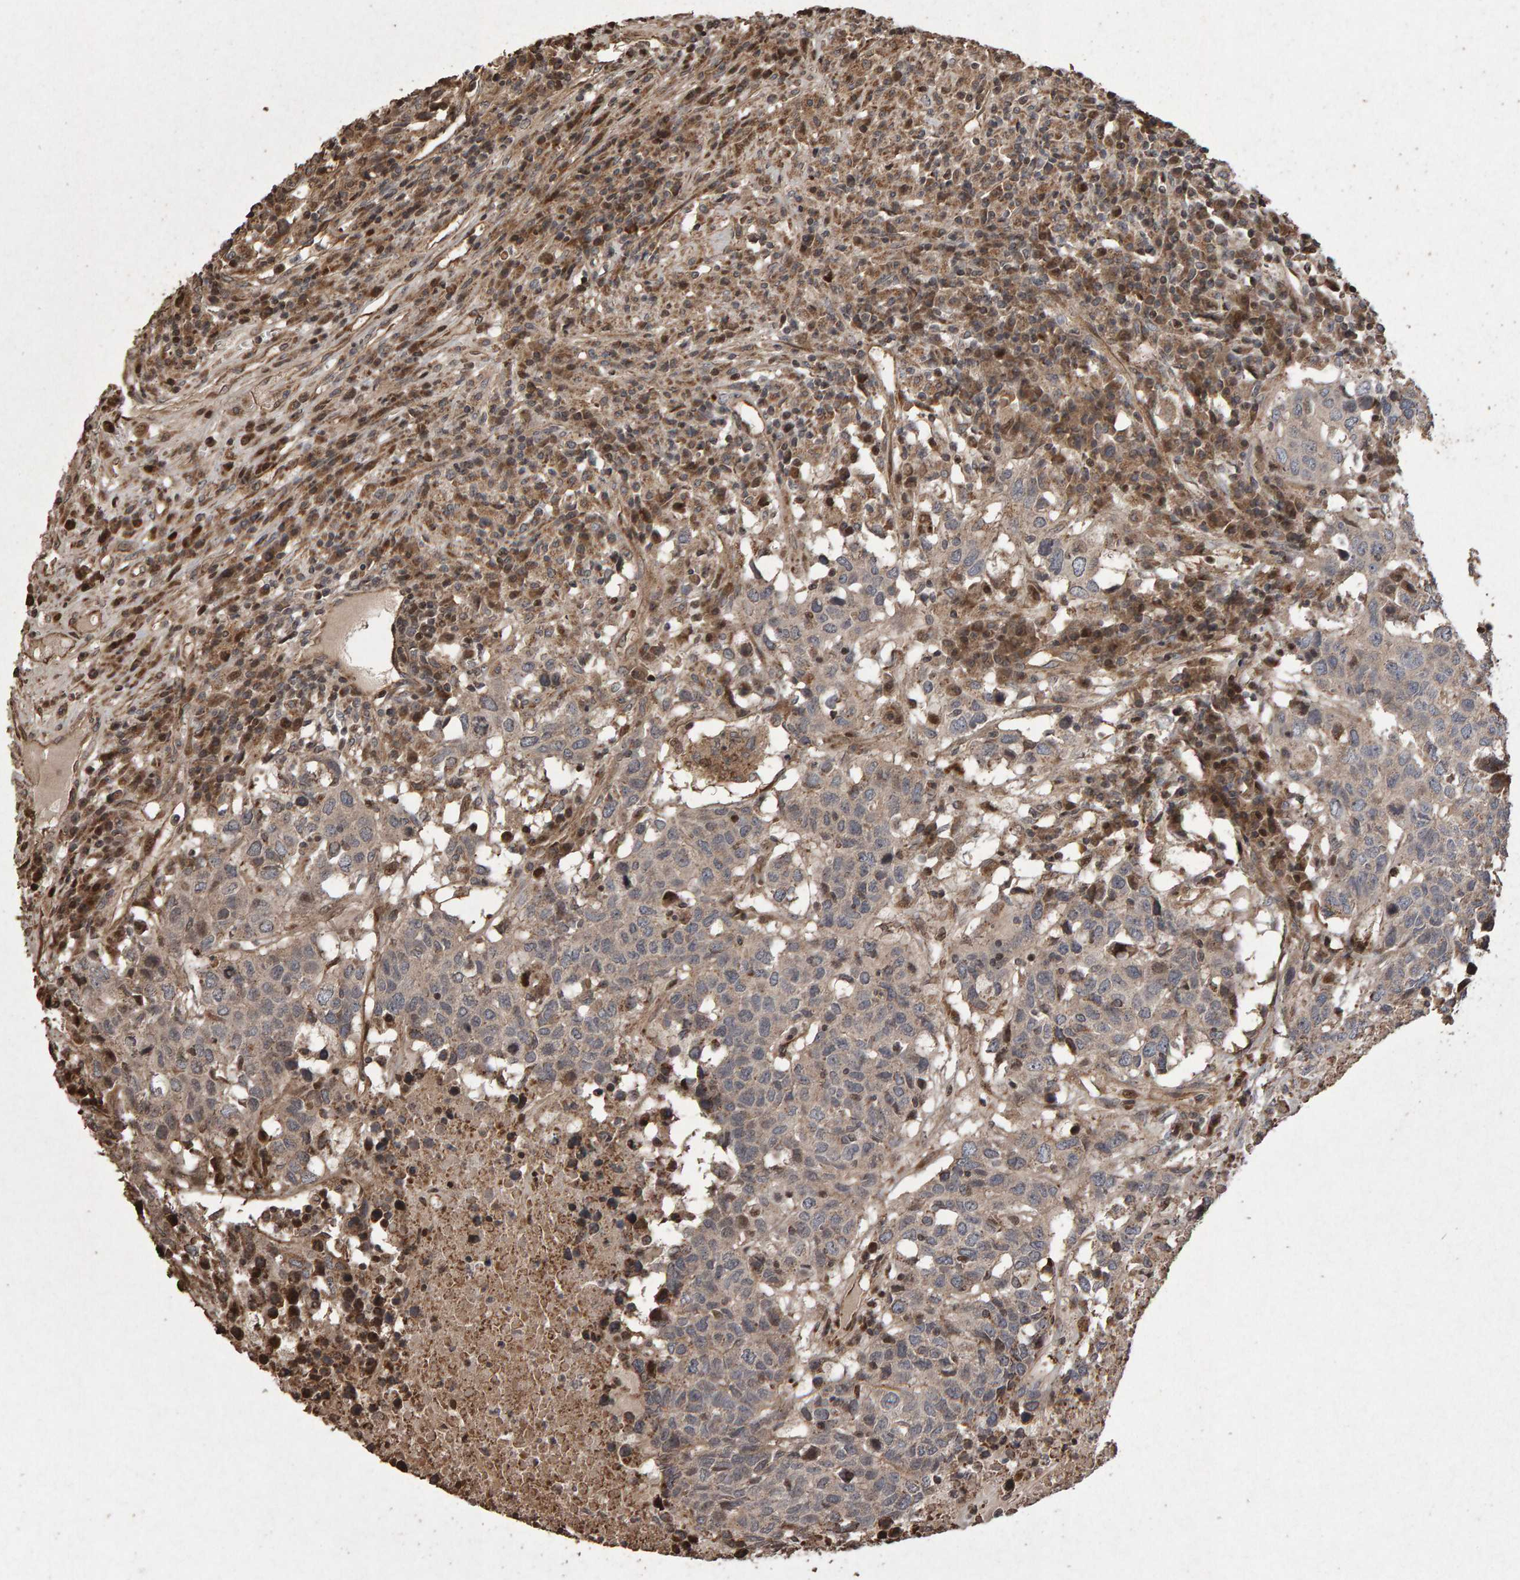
{"staining": {"intensity": "weak", "quantity": ">75%", "location": "cytoplasmic/membranous"}, "tissue": "head and neck cancer", "cell_type": "Tumor cells", "image_type": "cancer", "snomed": [{"axis": "morphology", "description": "Squamous cell carcinoma, NOS"}, {"axis": "topography", "description": "Head-Neck"}], "caption": "Weak cytoplasmic/membranous staining is appreciated in approximately >75% of tumor cells in squamous cell carcinoma (head and neck). (DAB = brown stain, brightfield microscopy at high magnification).", "gene": "OSBP2", "patient": {"sex": "male", "age": 66}}